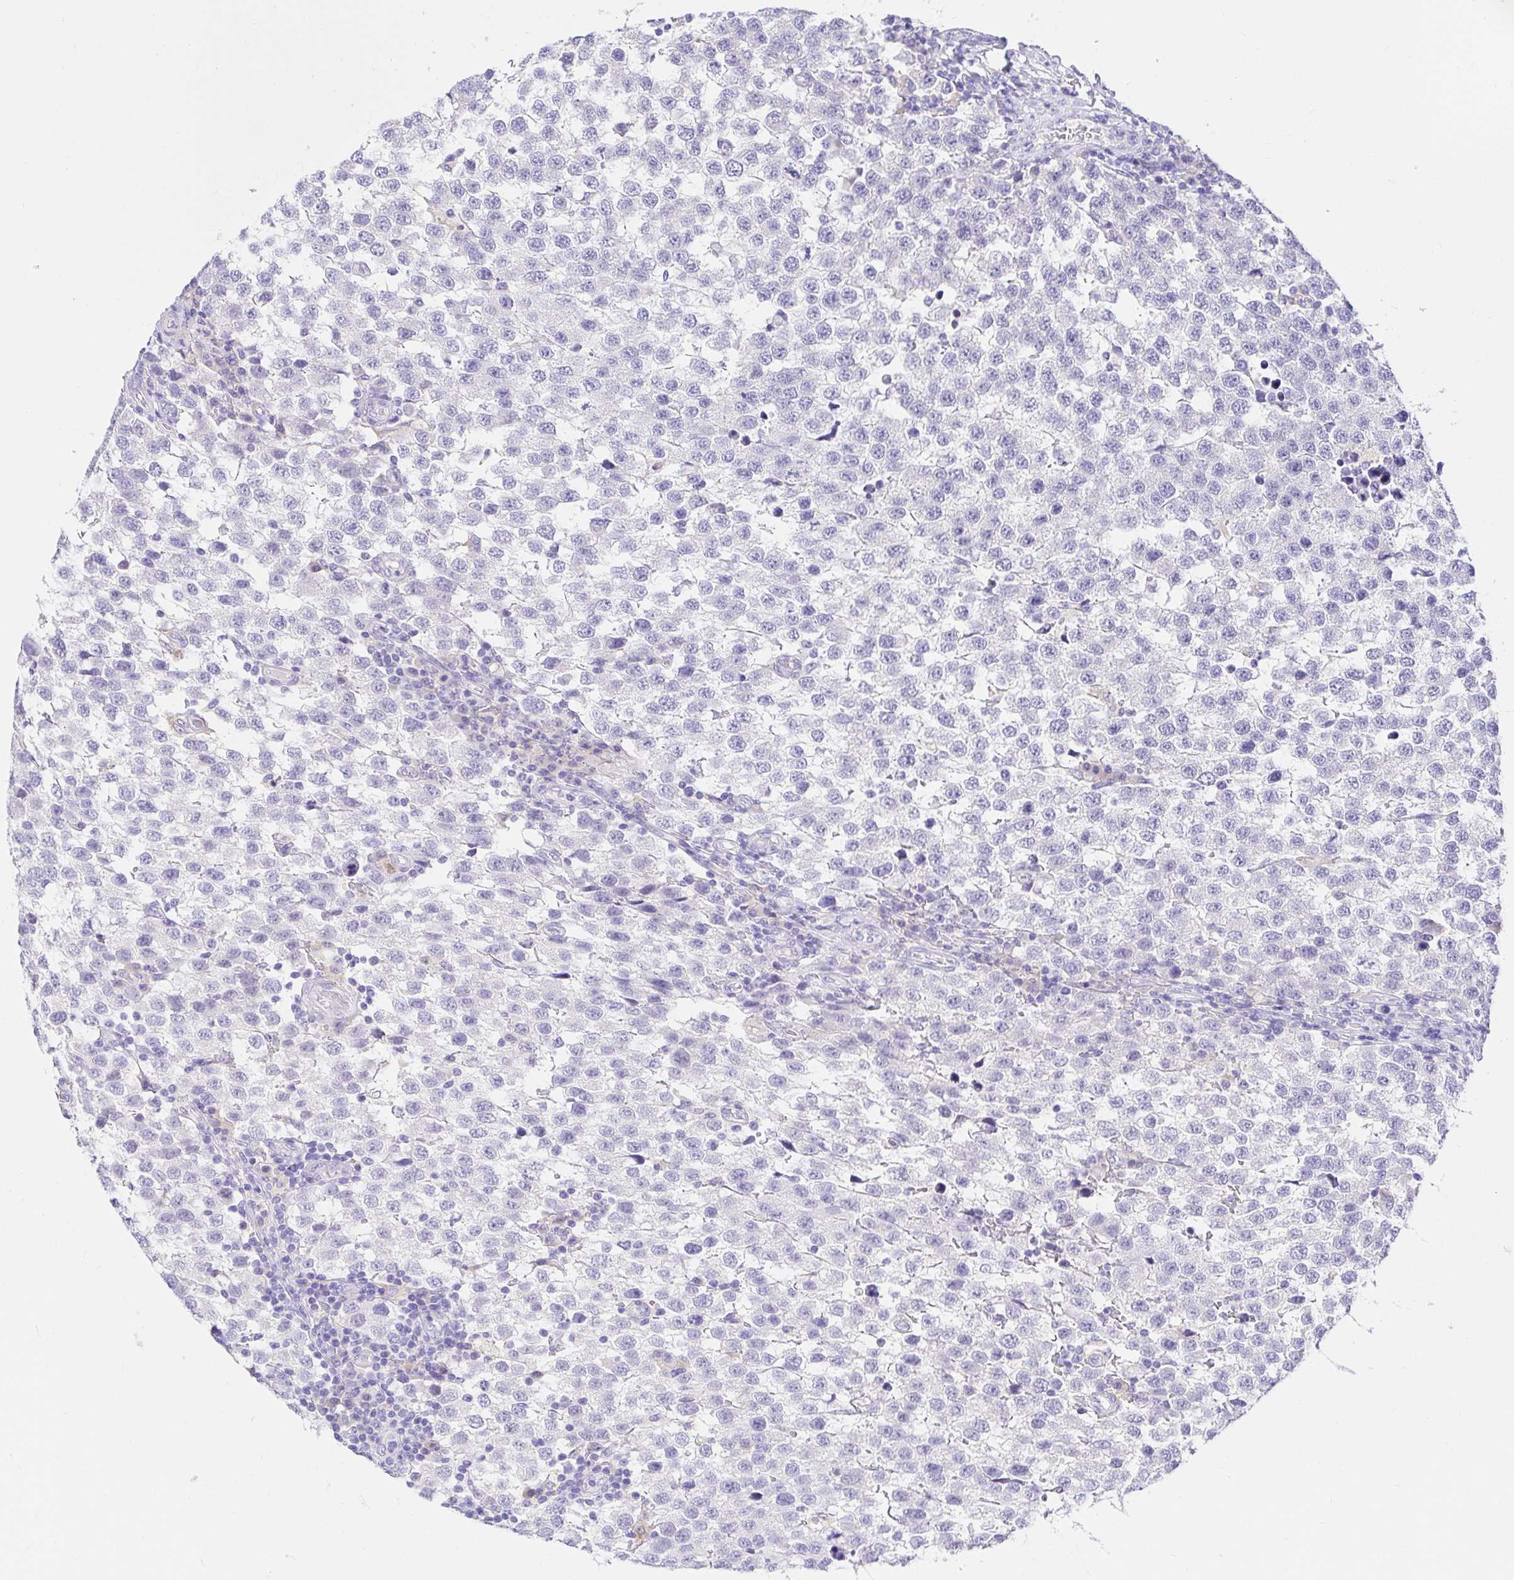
{"staining": {"intensity": "negative", "quantity": "none", "location": "none"}, "tissue": "testis cancer", "cell_type": "Tumor cells", "image_type": "cancer", "snomed": [{"axis": "morphology", "description": "Seminoma, NOS"}, {"axis": "topography", "description": "Testis"}], "caption": "Immunohistochemistry (IHC) image of testis seminoma stained for a protein (brown), which shows no expression in tumor cells.", "gene": "BACE2", "patient": {"sex": "male", "age": 34}}